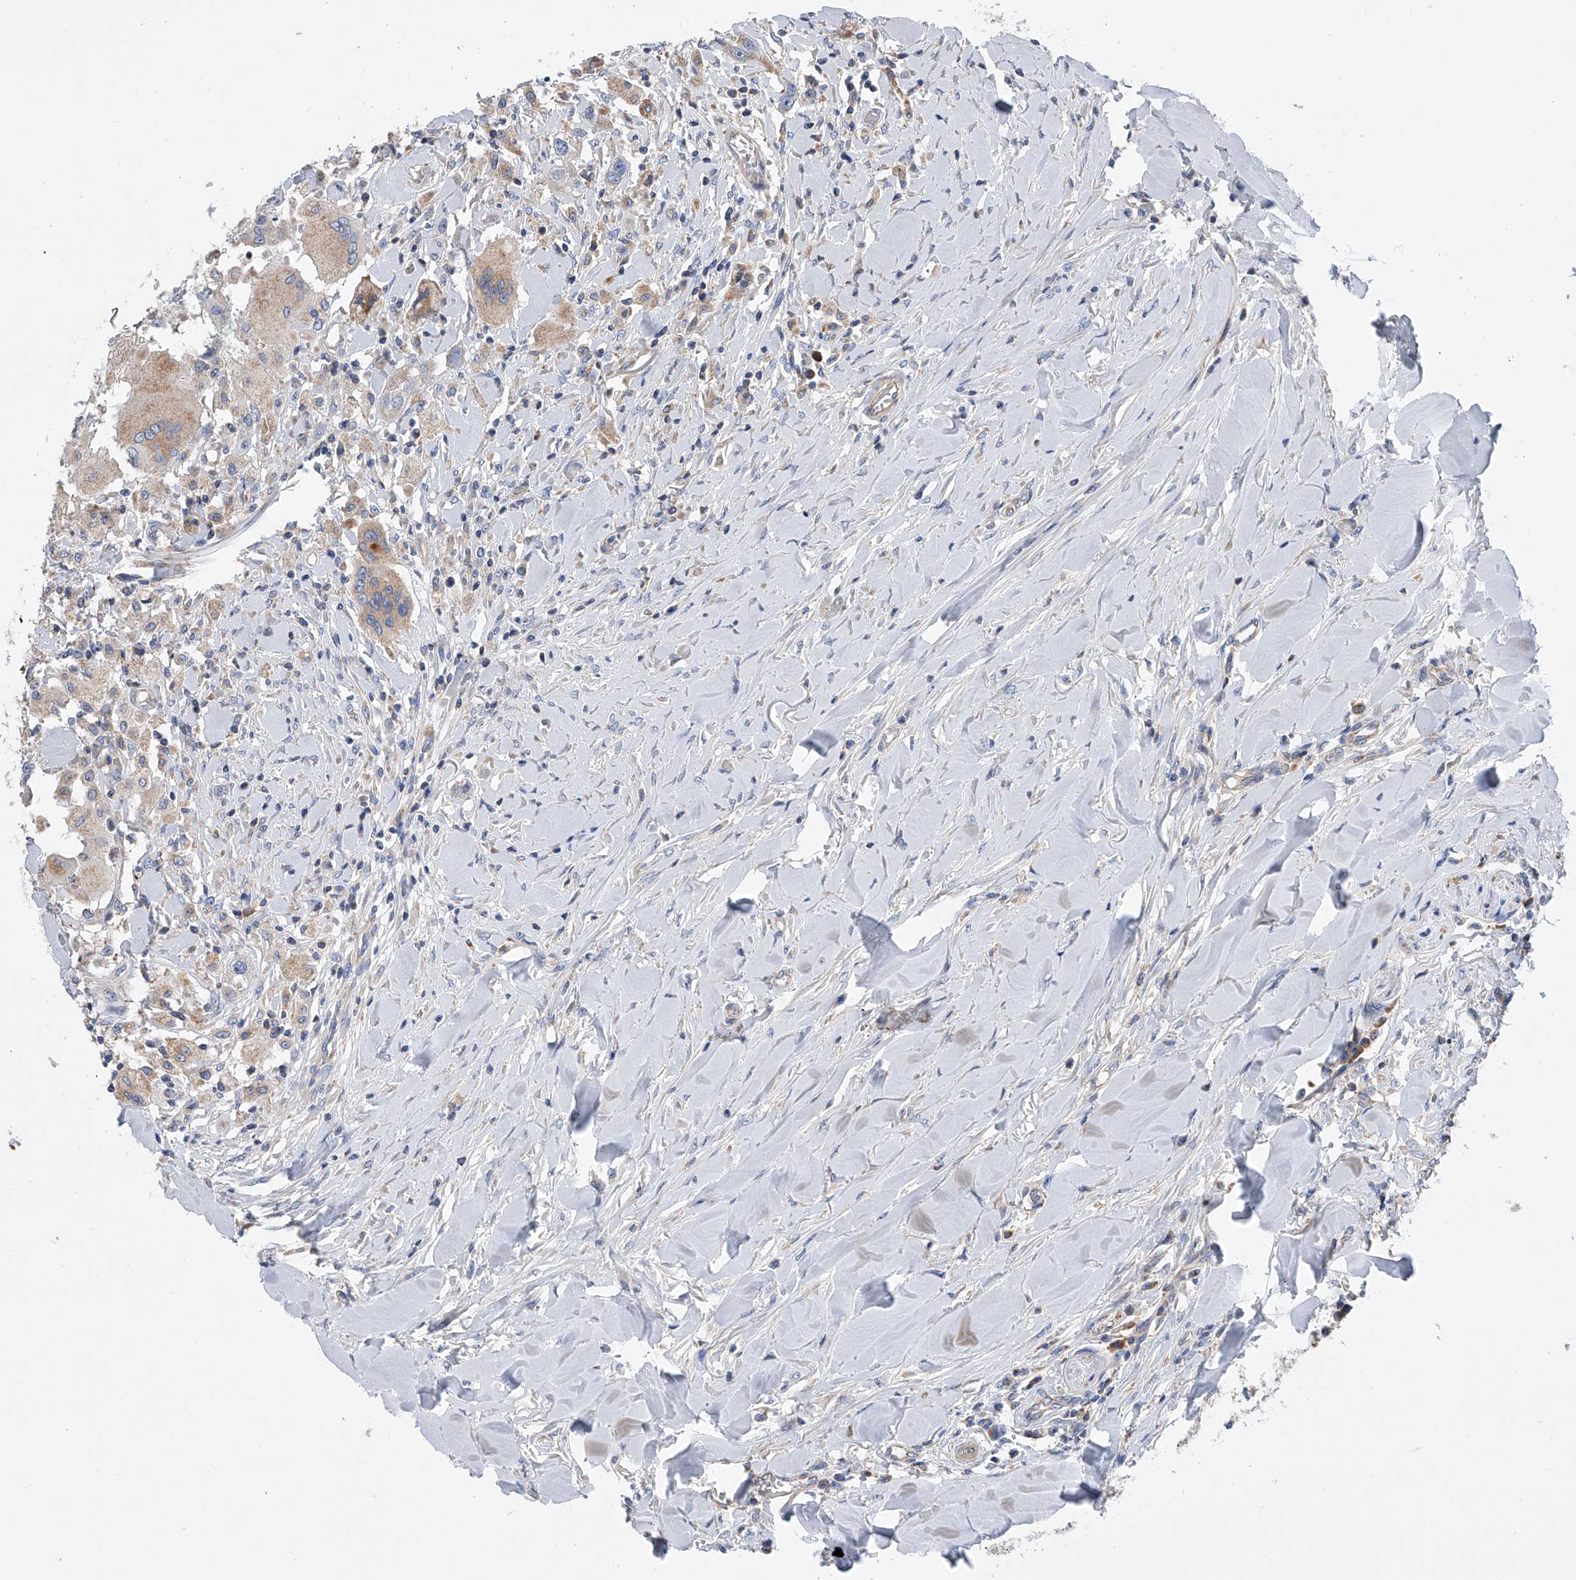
{"staining": {"intensity": "weak", "quantity": "25%-75%", "location": "cytoplasmic/membranous"}, "tissue": "head and neck cancer", "cell_type": "Tumor cells", "image_type": "cancer", "snomed": [{"axis": "morphology", "description": "Normal tissue, NOS"}, {"axis": "morphology", "description": "Squamous cell carcinoma, NOS"}, {"axis": "topography", "description": "Skeletal muscle"}, {"axis": "topography", "description": "Head-Neck"}], "caption": "Head and neck squamous cell carcinoma stained with DAB IHC exhibits low levels of weak cytoplasmic/membranous positivity in about 25%-75% of tumor cells.", "gene": "MLYCD", "patient": {"sex": "male", "age": 51}}